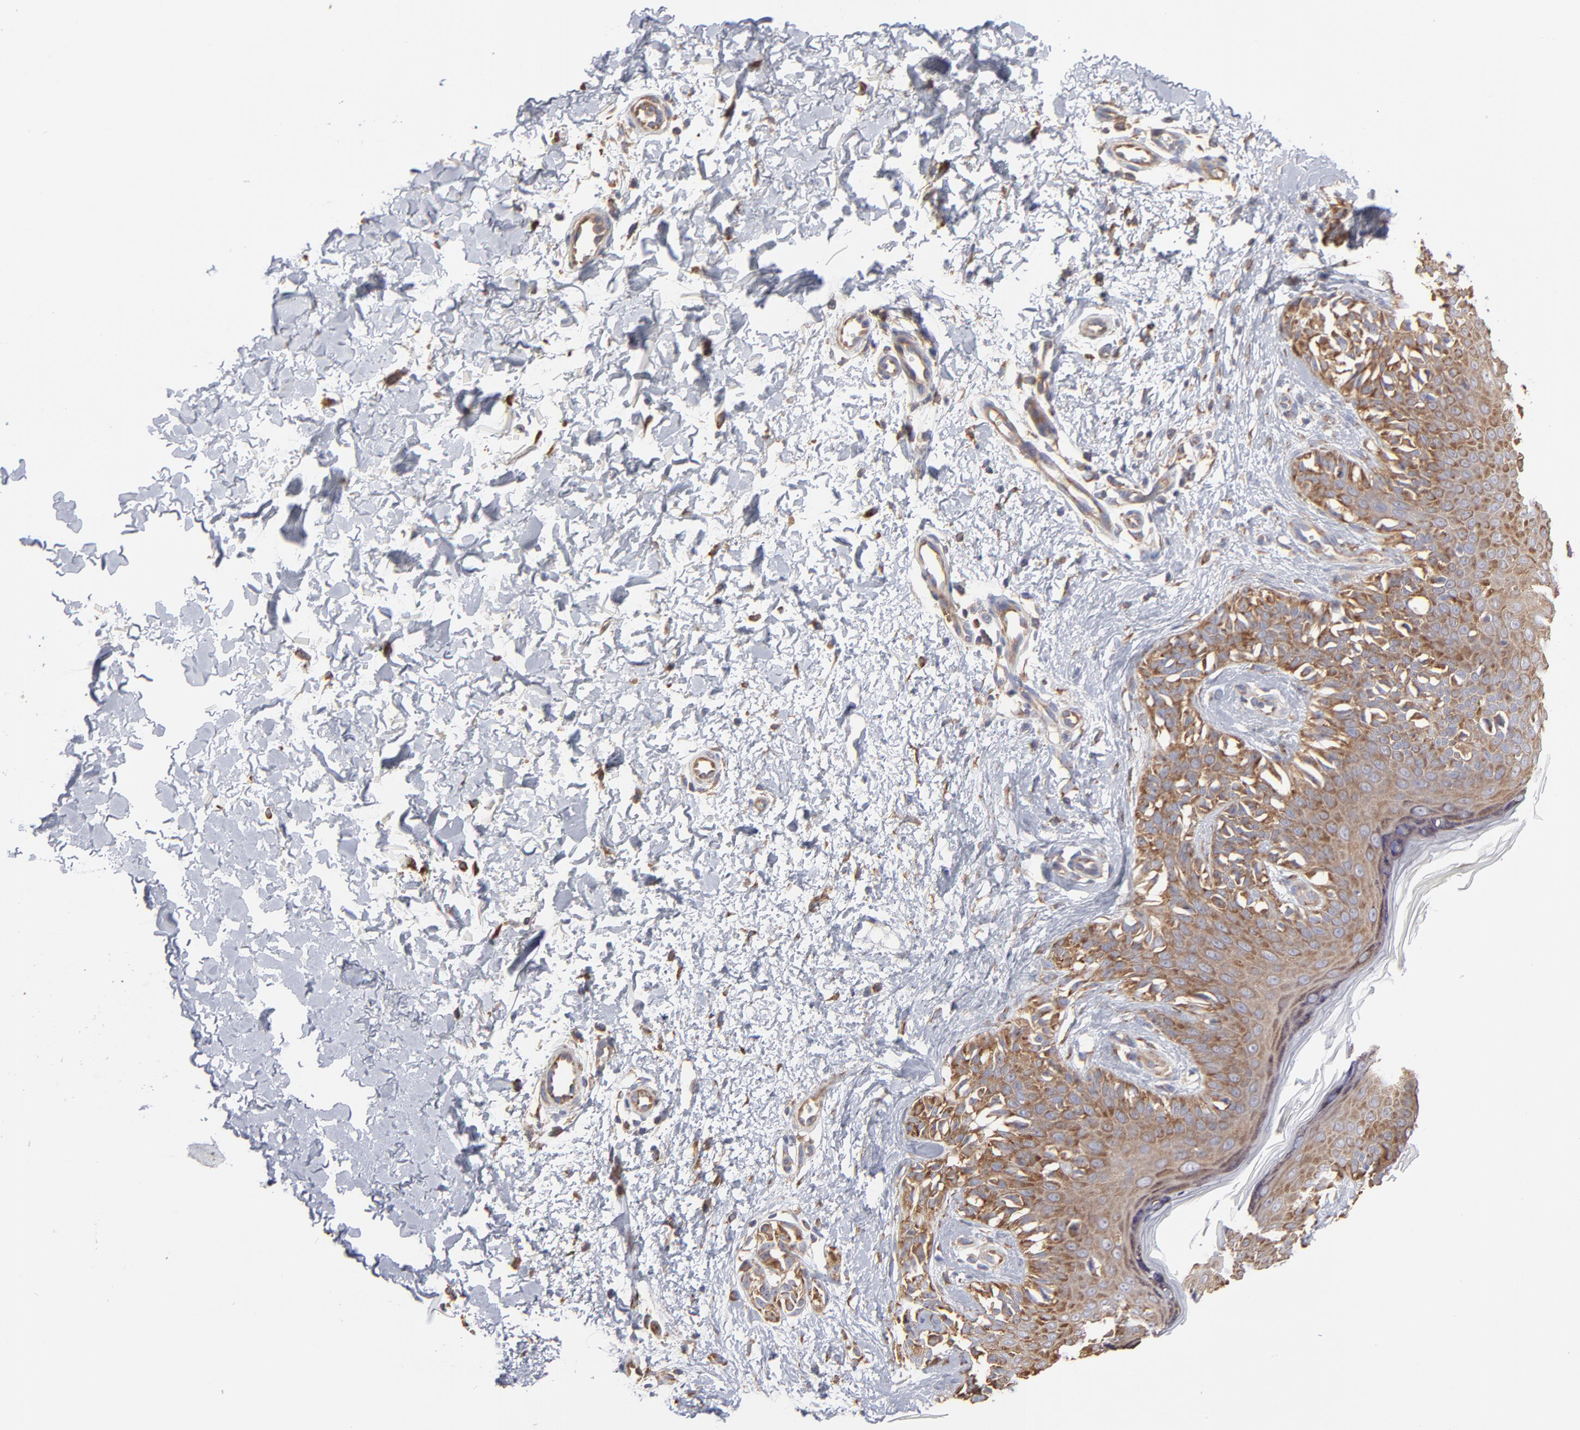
{"staining": {"intensity": "moderate", "quantity": ">75%", "location": "cytoplasmic/membranous"}, "tissue": "melanoma", "cell_type": "Tumor cells", "image_type": "cancer", "snomed": [{"axis": "morphology", "description": "Normal tissue, NOS"}, {"axis": "morphology", "description": "Malignant melanoma, NOS"}, {"axis": "topography", "description": "Skin"}], "caption": "Malignant melanoma stained with a protein marker displays moderate staining in tumor cells.", "gene": "RPL3", "patient": {"sex": "male", "age": 83}}